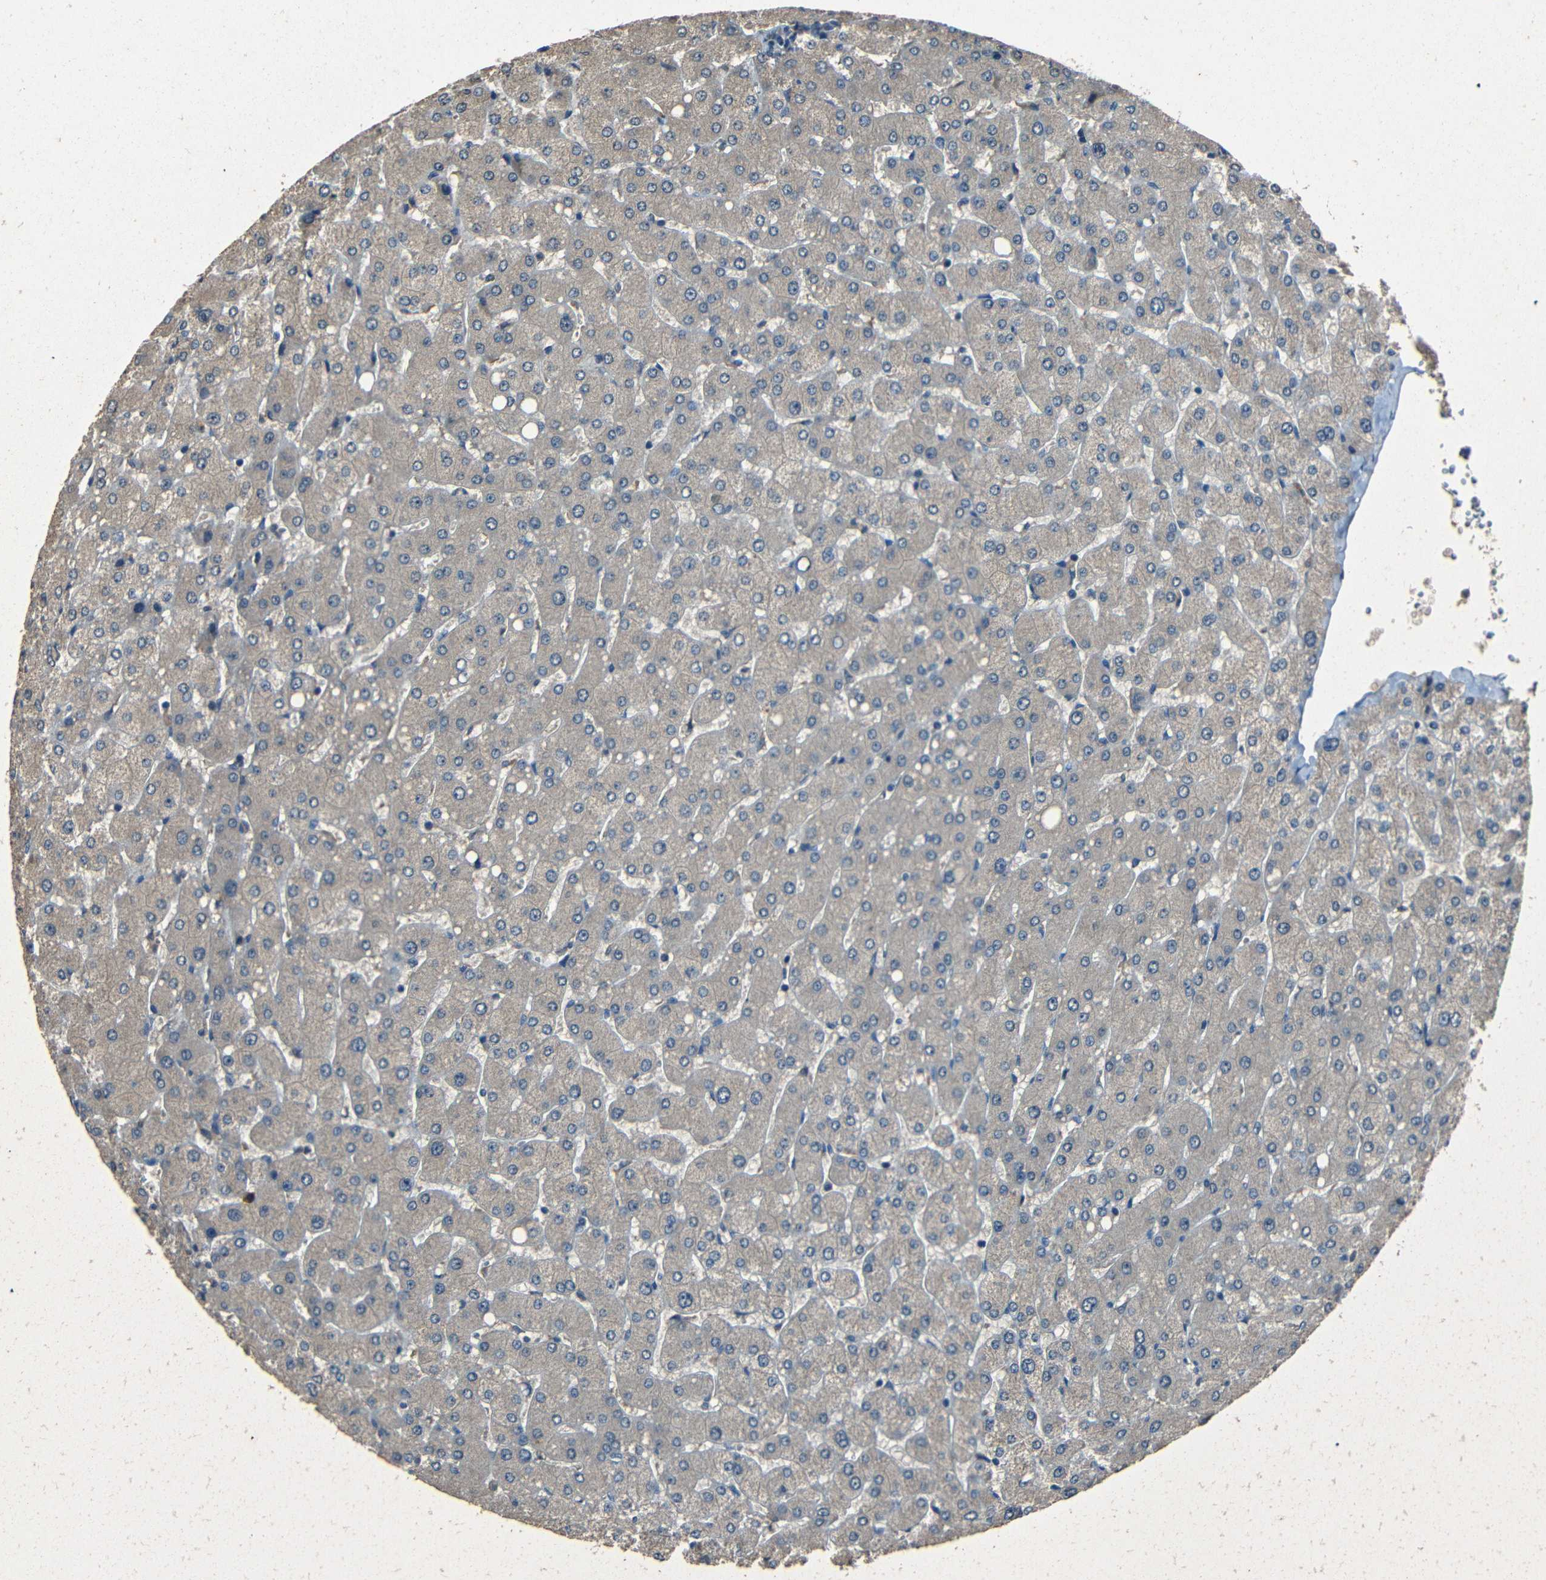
{"staining": {"intensity": "negative", "quantity": "none", "location": "none"}, "tissue": "liver", "cell_type": "Cholangiocytes", "image_type": "normal", "snomed": [{"axis": "morphology", "description": "Normal tissue, NOS"}, {"axis": "topography", "description": "Liver"}], "caption": "IHC image of normal liver: liver stained with DAB (3,3'-diaminobenzidine) shows no significant protein staining in cholangiocytes. (Brightfield microscopy of DAB (3,3'-diaminobenzidine) immunohistochemistry at high magnification).", "gene": "SLA", "patient": {"sex": "male", "age": 55}}